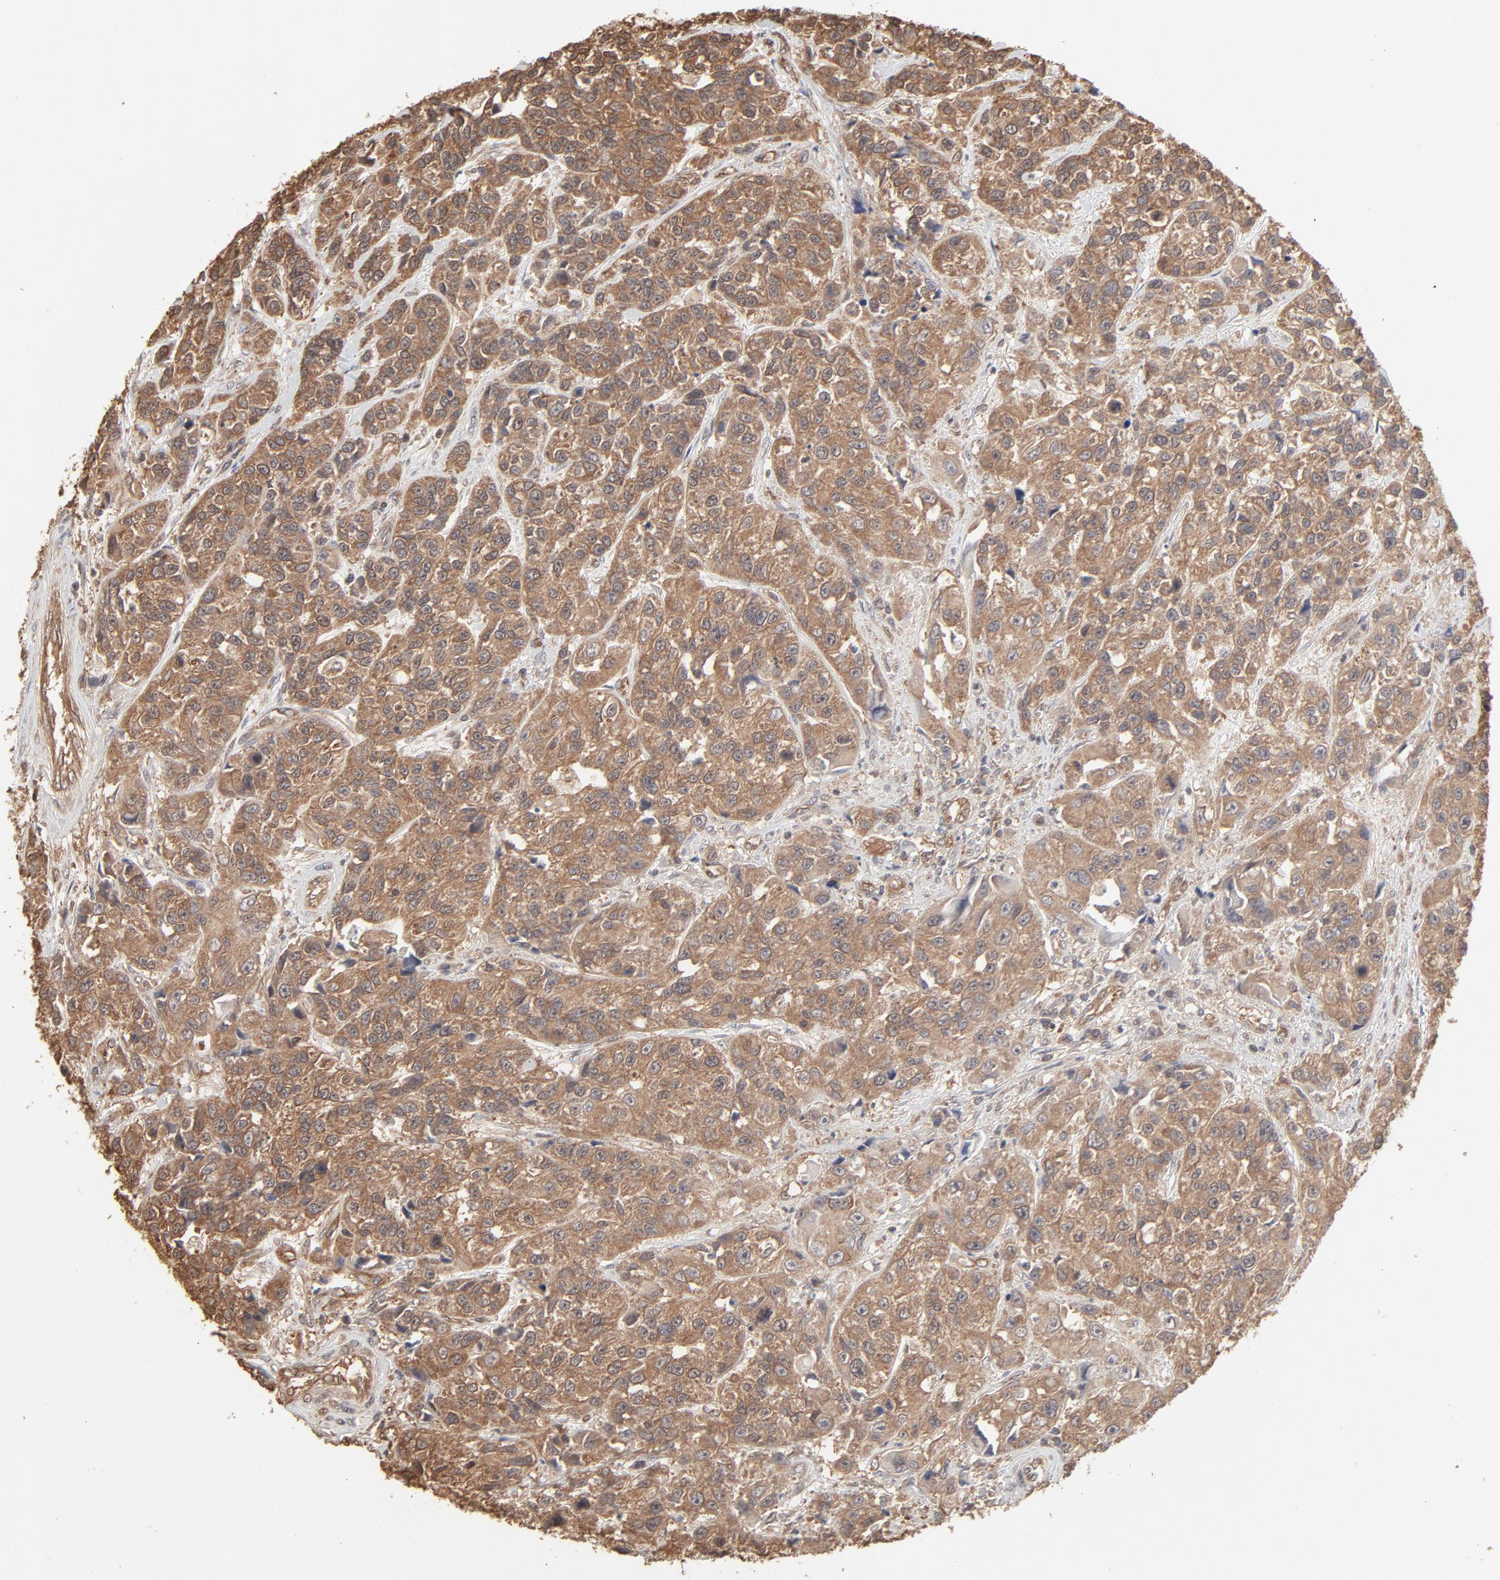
{"staining": {"intensity": "moderate", "quantity": ">75%", "location": "cytoplasmic/membranous"}, "tissue": "urothelial cancer", "cell_type": "Tumor cells", "image_type": "cancer", "snomed": [{"axis": "morphology", "description": "Urothelial carcinoma, High grade"}, {"axis": "topography", "description": "Urinary bladder"}], "caption": "A brown stain labels moderate cytoplasmic/membranous expression of a protein in human high-grade urothelial carcinoma tumor cells. The protein of interest is stained brown, and the nuclei are stained in blue (DAB (3,3'-diaminobenzidine) IHC with brightfield microscopy, high magnification).", "gene": "PPP2CA", "patient": {"sex": "female", "age": 81}}